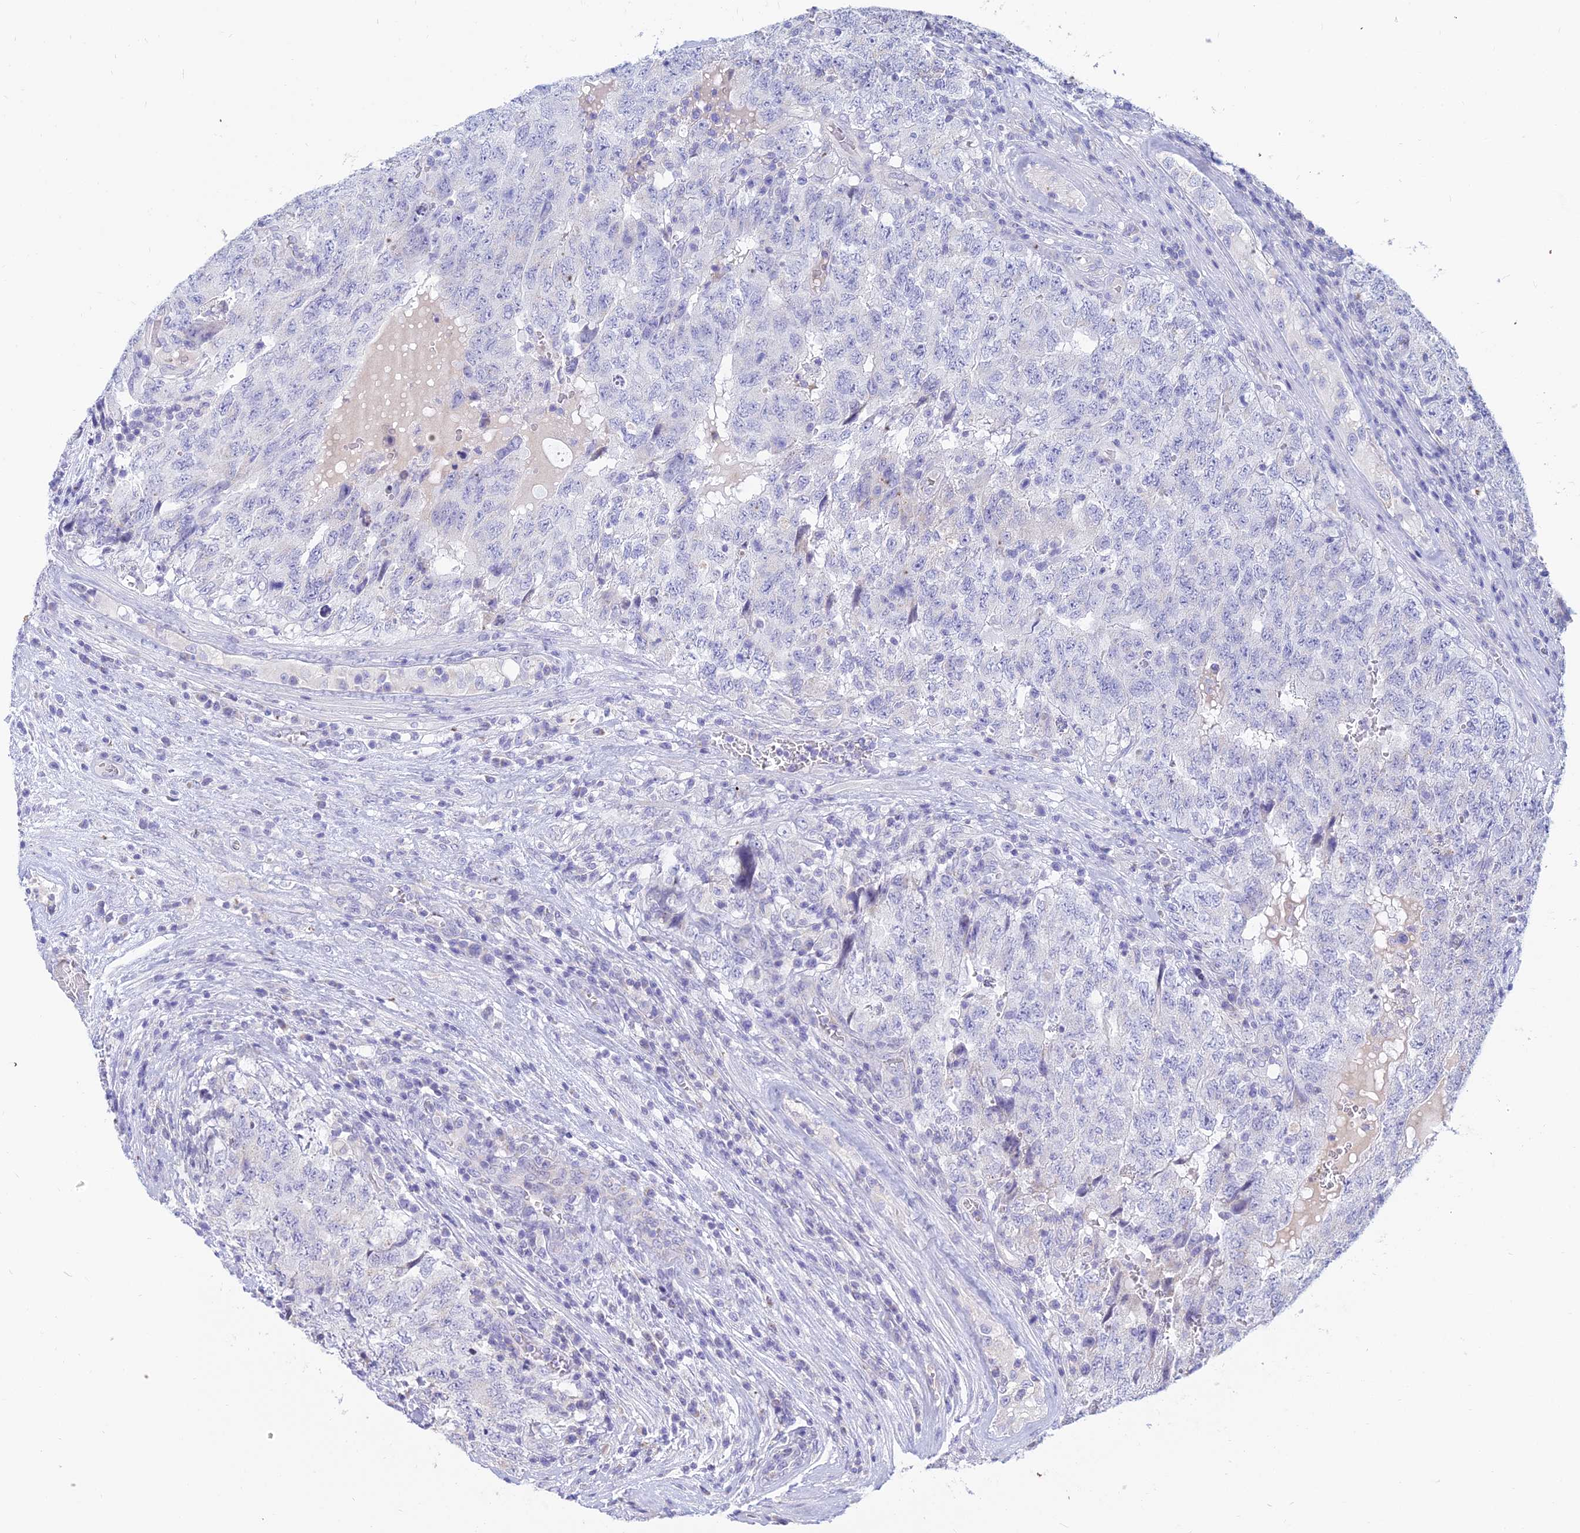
{"staining": {"intensity": "negative", "quantity": "none", "location": "none"}, "tissue": "testis cancer", "cell_type": "Tumor cells", "image_type": "cancer", "snomed": [{"axis": "morphology", "description": "Carcinoma, Embryonal, NOS"}, {"axis": "topography", "description": "Testis"}], "caption": "Immunohistochemistry micrograph of testis embryonal carcinoma stained for a protein (brown), which demonstrates no positivity in tumor cells. (Stains: DAB (3,3'-diaminobenzidine) immunohistochemistry (IHC) with hematoxylin counter stain, Microscopy: brightfield microscopy at high magnification).", "gene": "CFAP206", "patient": {"sex": "male", "age": 34}}